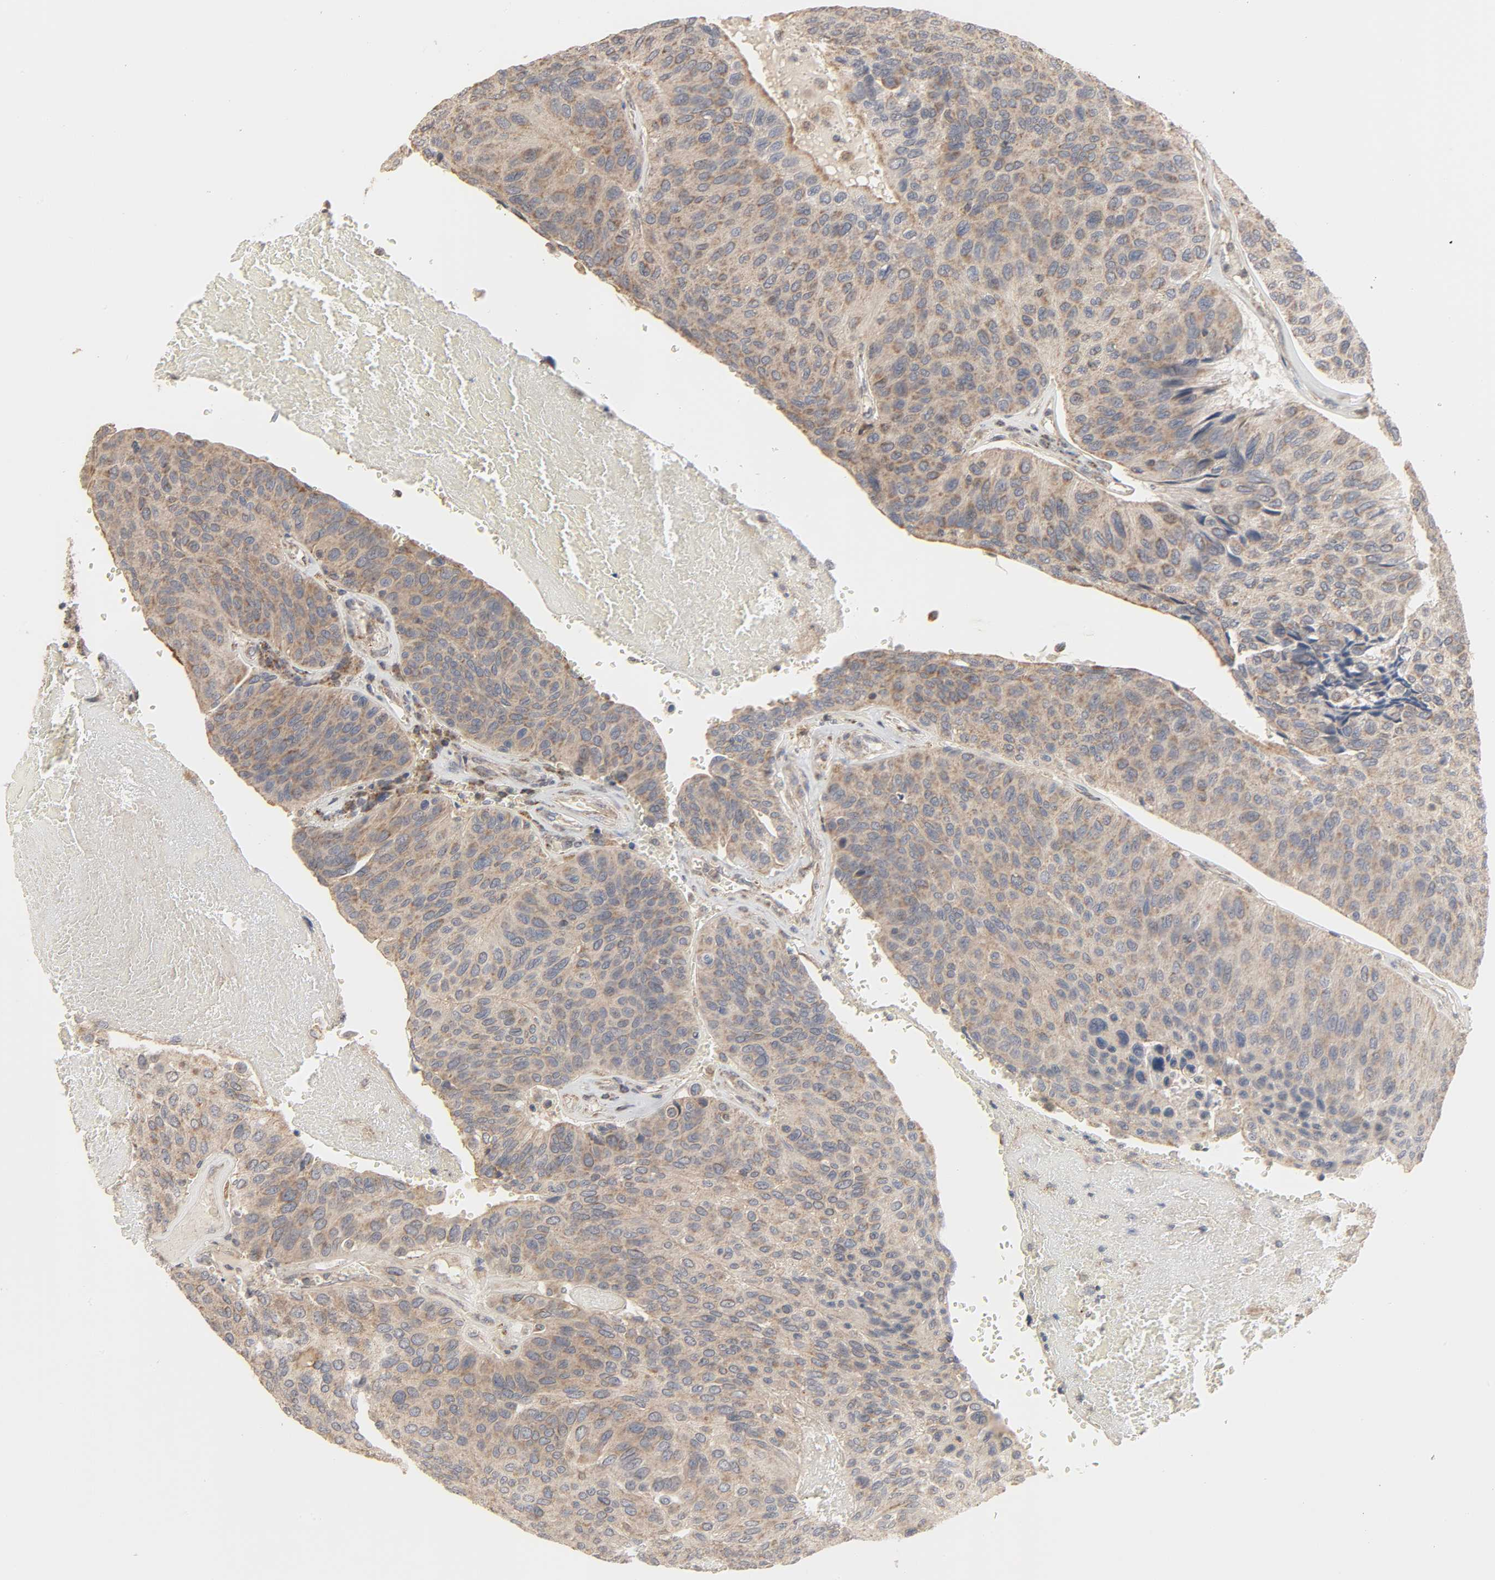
{"staining": {"intensity": "weak", "quantity": ">75%", "location": "cytoplasmic/membranous"}, "tissue": "urothelial cancer", "cell_type": "Tumor cells", "image_type": "cancer", "snomed": [{"axis": "morphology", "description": "Urothelial carcinoma, High grade"}, {"axis": "topography", "description": "Urinary bladder"}], "caption": "IHC micrograph of urothelial cancer stained for a protein (brown), which reveals low levels of weak cytoplasmic/membranous expression in about >75% of tumor cells.", "gene": "CLEC4E", "patient": {"sex": "male", "age": 66}}